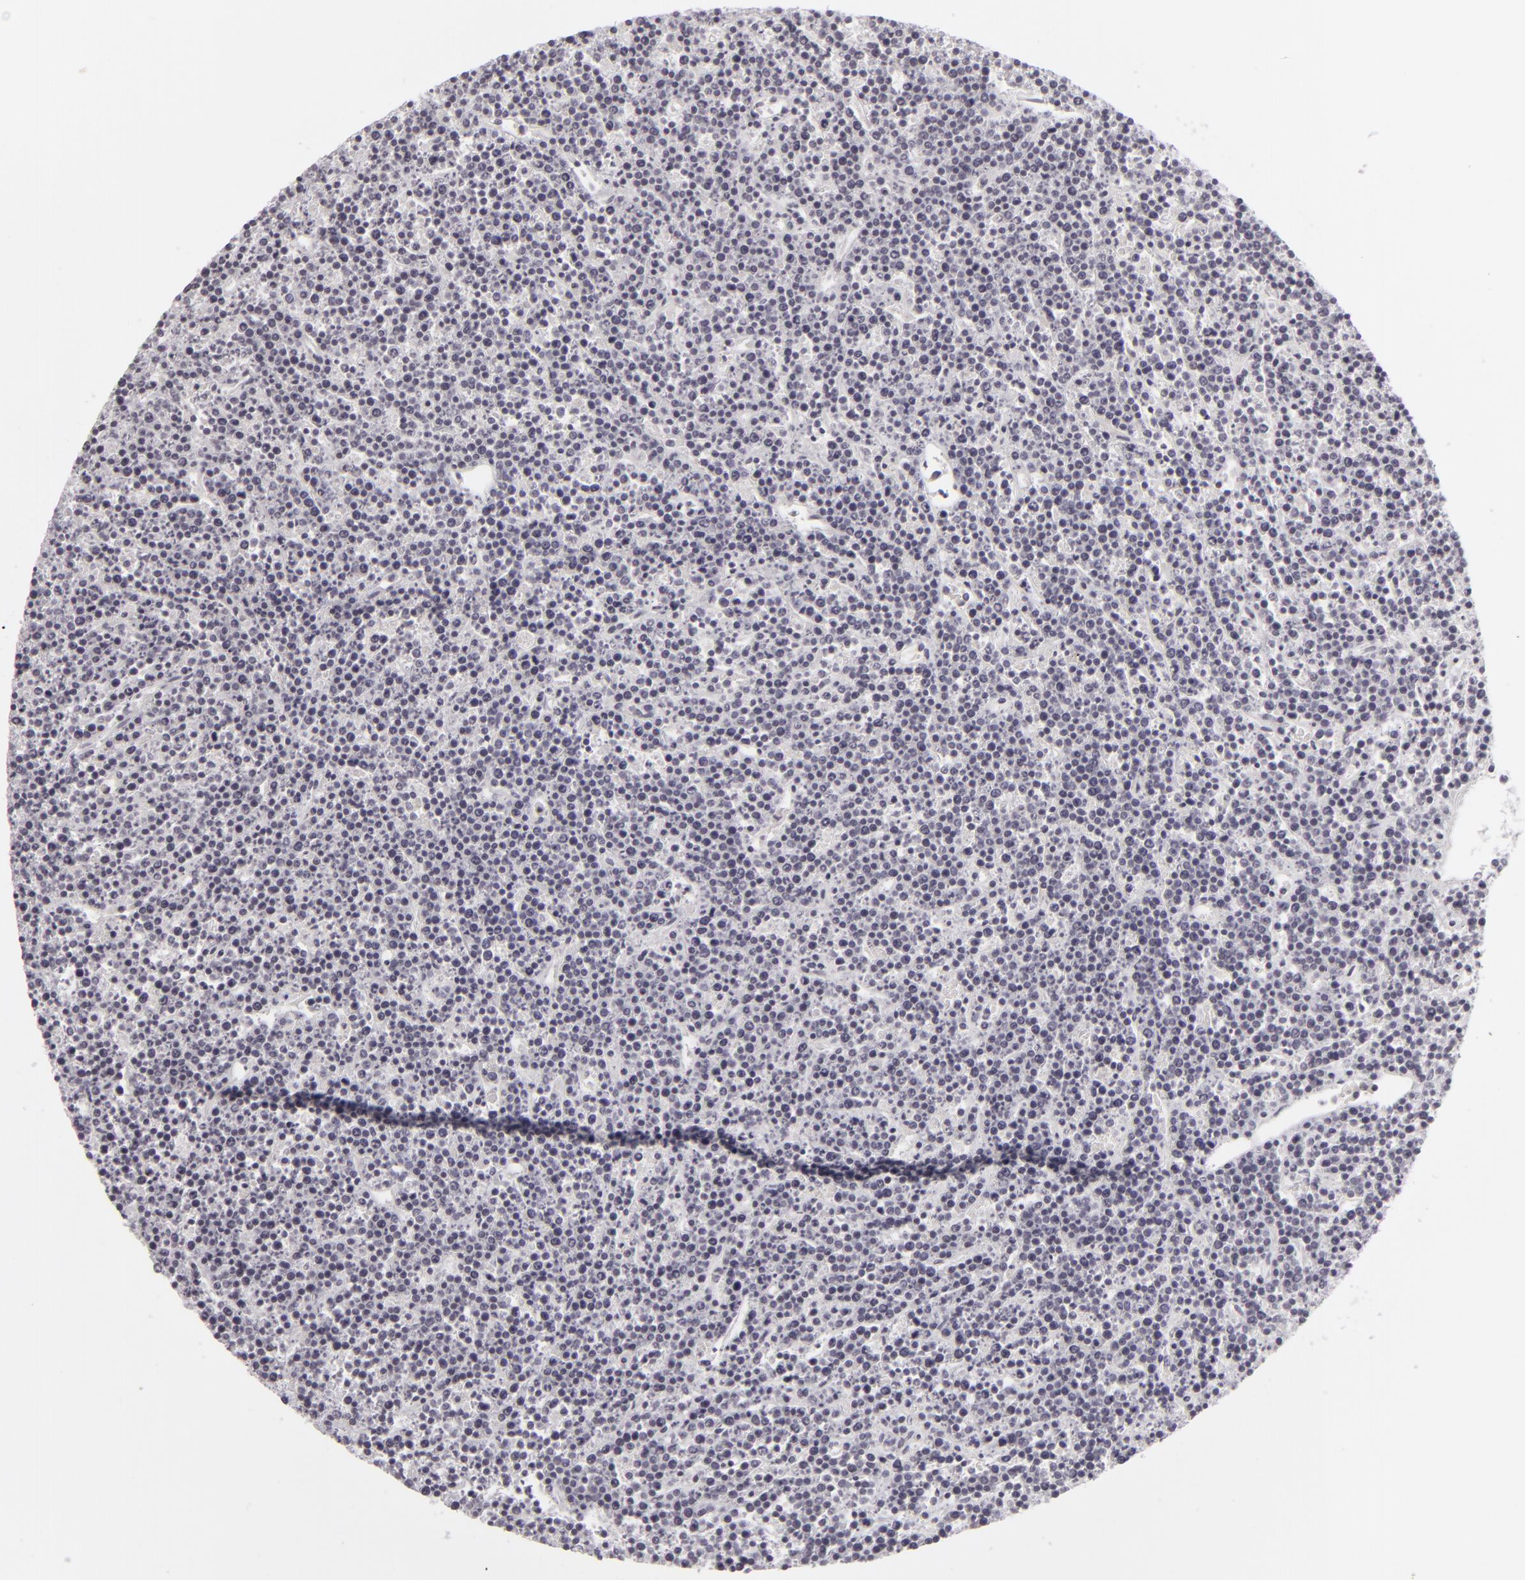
{"staining": {"intensity": "negative", "quantity": "none", "location": "none"}, "tissue": "lymphoma", "cell_type": "Tumor cells", "image_type": "cancer", "snomed": [{"axis": "morphology", "description": "Malignant lymphoma, non-Hodgkin's type, High grade"}, {"axis": "topography", "description": "Ovary"}], "caption": "There is no significant staining in tumor cells of high-grade malignant lymphoma, non-Hodgkin's type.", "gene": "SIX1", "patient": {"sex": "female", "age": 56}}